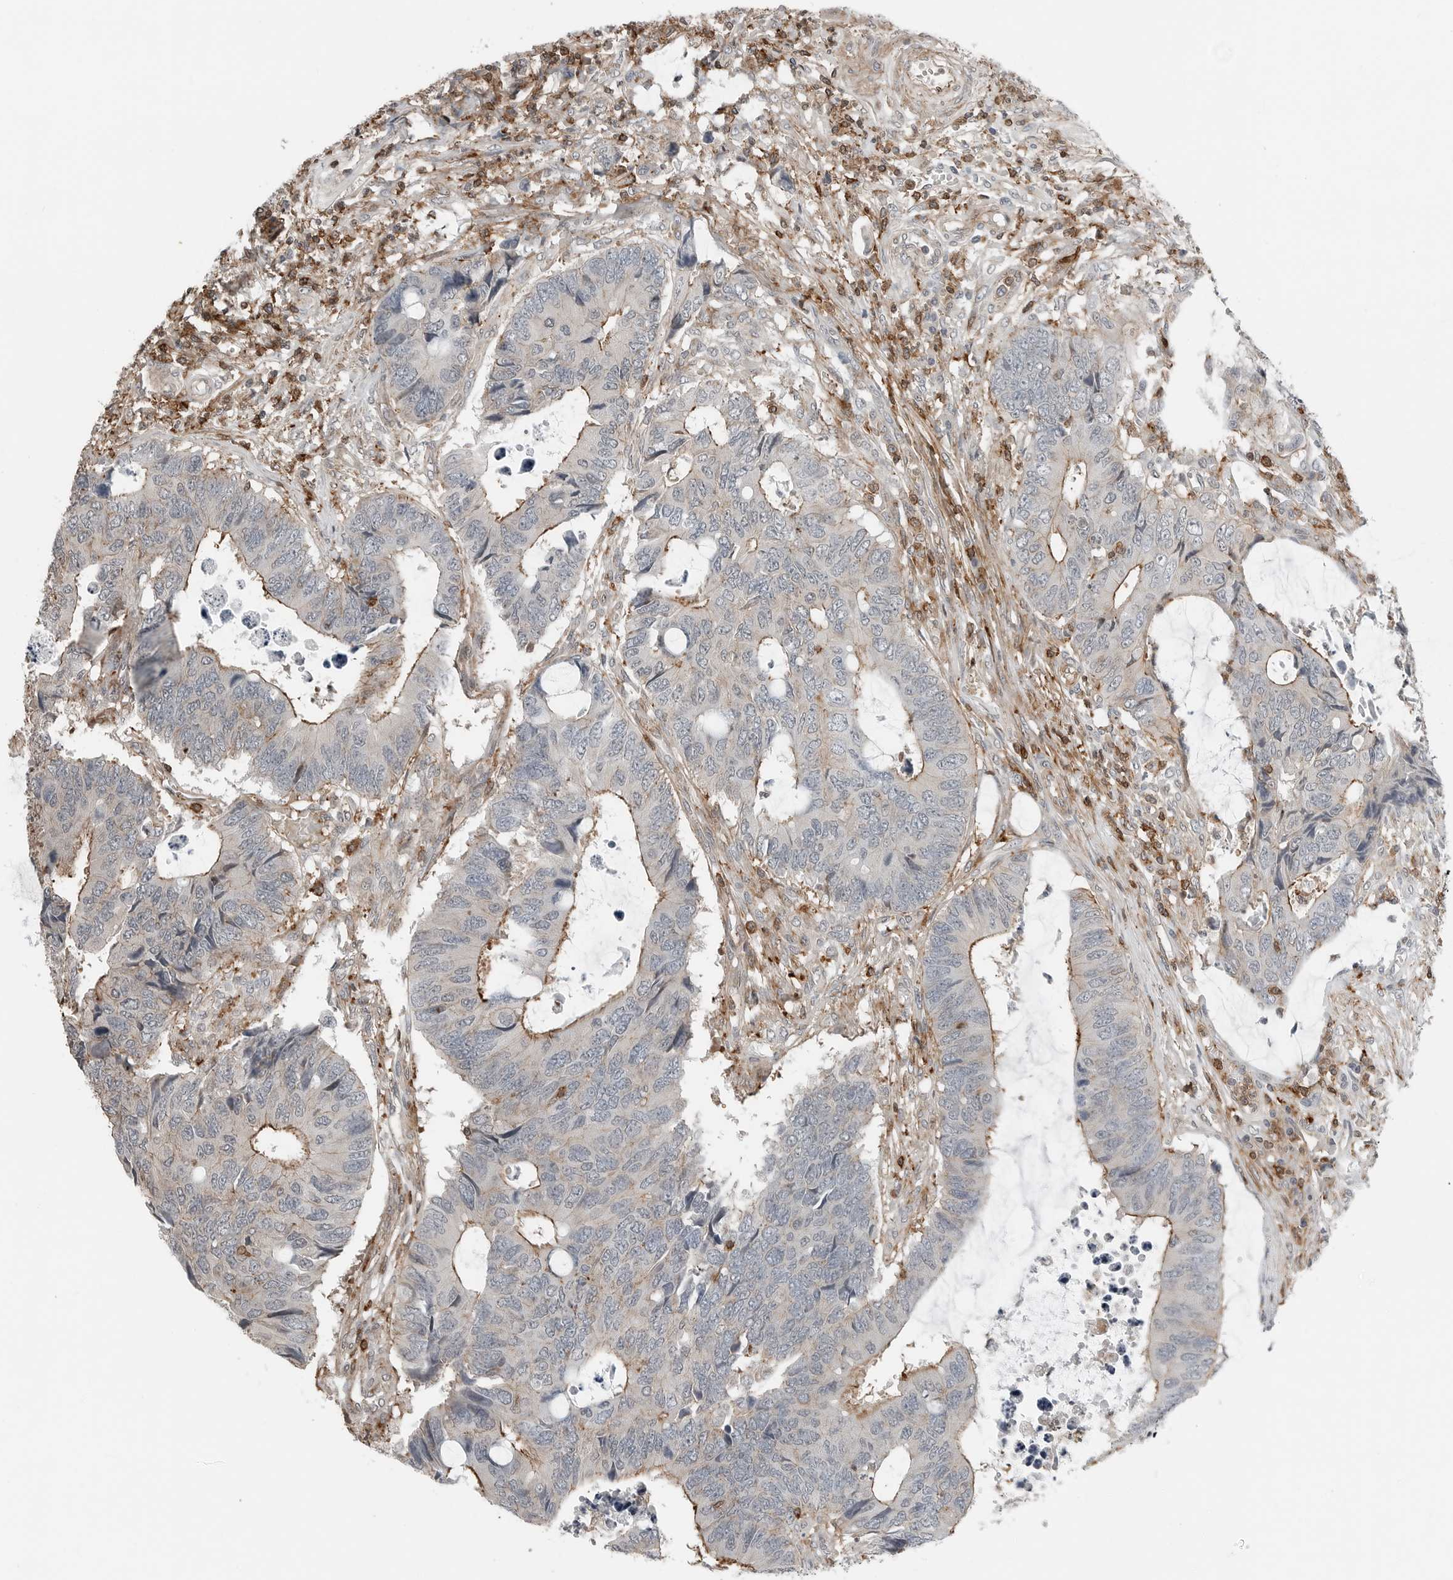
{"staining": {"intensity": "moderate", "quantity": "25%-75%", "location": "cytoplasmic/membranous"}, "tissue": "colorectal cancer", "cell_type": "Tumor cells", "image_type": "cancer", "snomed": [{"axis": "morphology", "description": "Adenocarcinoma, NOS"}, {"axis": "topography", "description": "Rectum"}], "caption": "Colorectal cancer (adenocarcinoma) was stained to show a protein in brown. There is medium levels of moderate cytoplasmic/membranous positivity in approximately 25%-75% of tumor cells. The protein of interest is stained brown, and the nuclei are stained in blue (DAB (3,3'-diaminobenzidine) IHC with brightfield microscopy, high magnification).", "gene": "LEFTY2", "patient": {"sex": "male", "age": 84}}